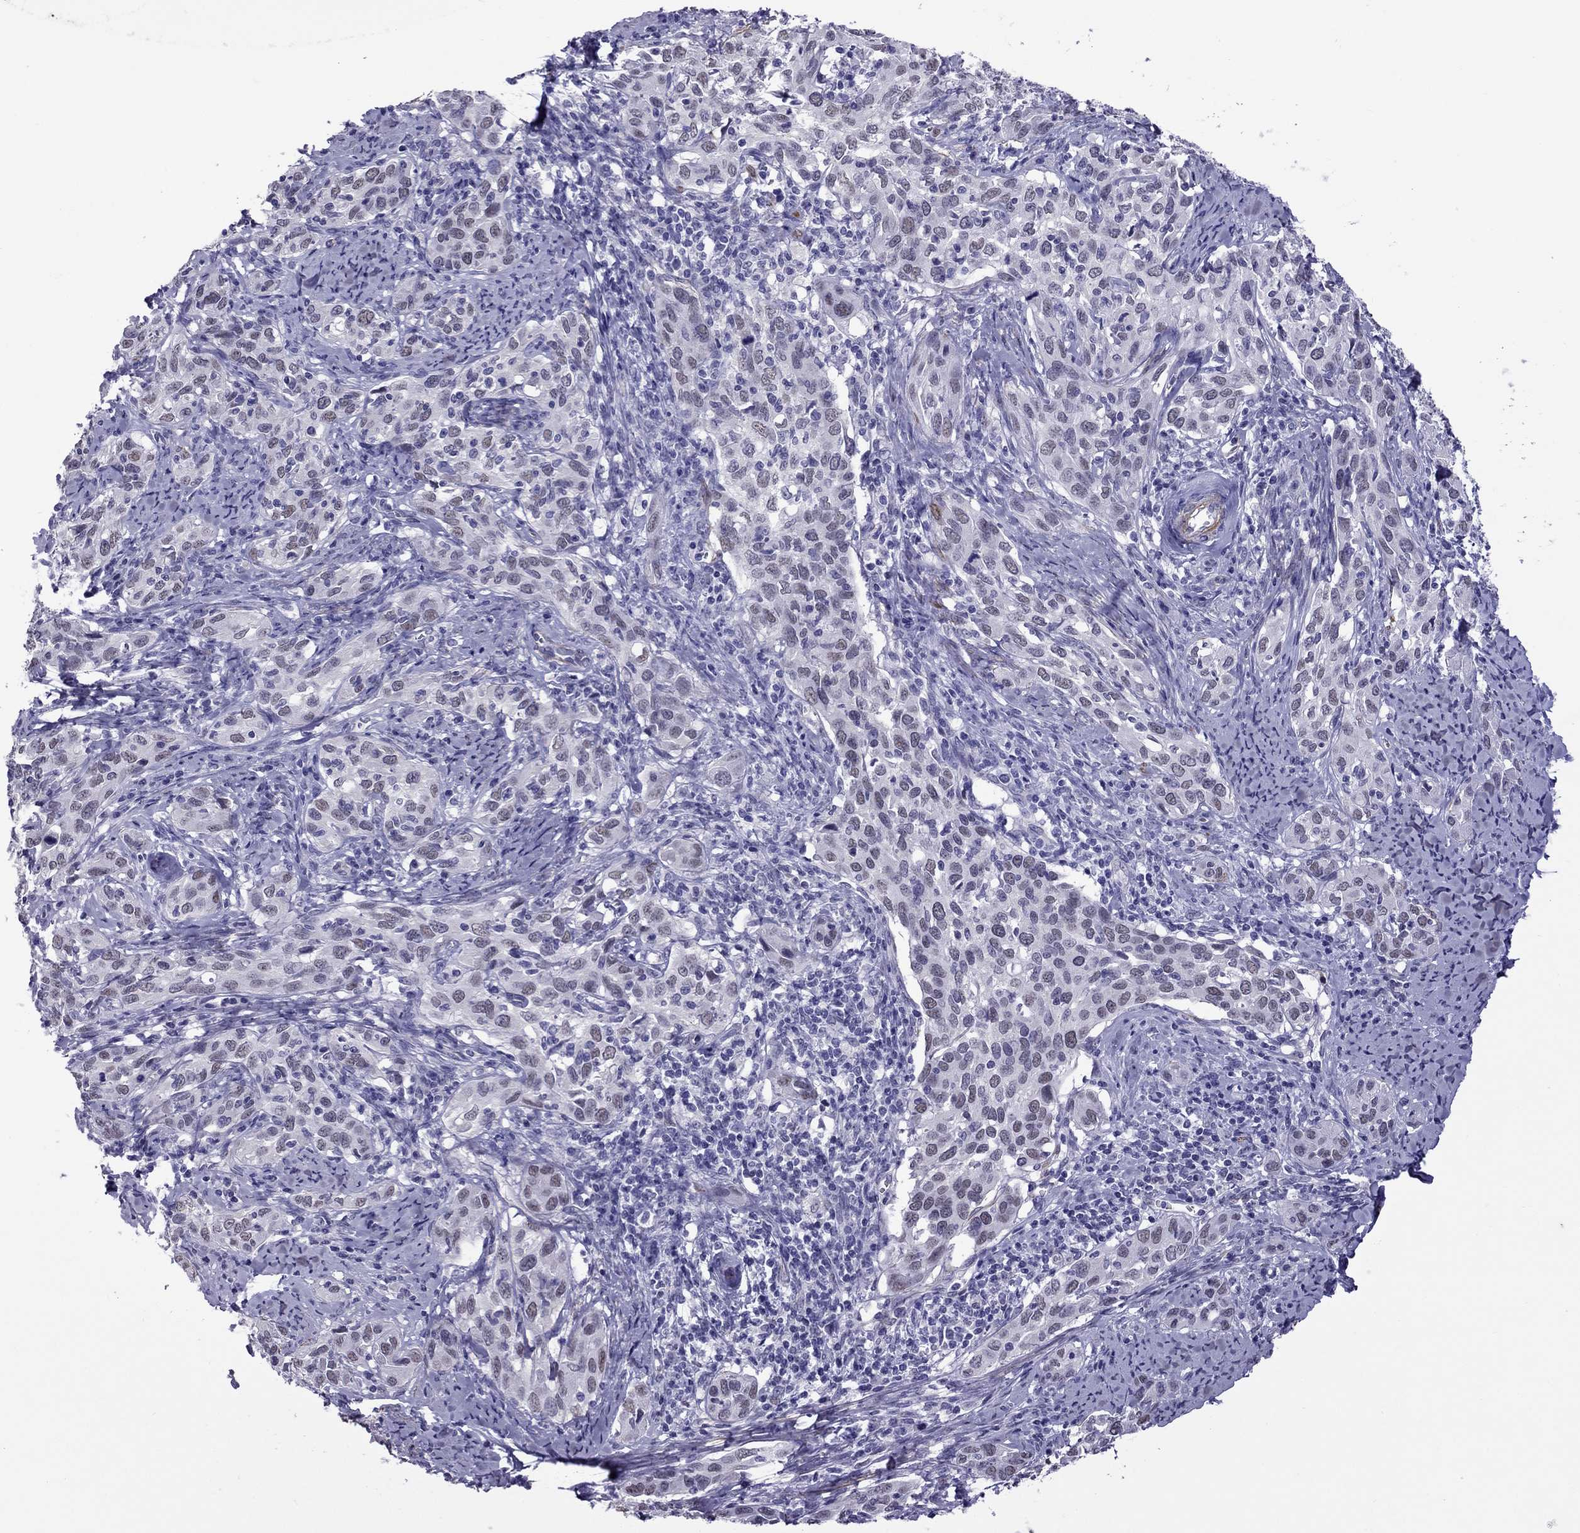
{"staining": {"intensity": "negative", "quantity": "none", "location": "none"}, "tissue": "cervical cancer", "cell_type": "Tumor cells", "image_type": "cancer", "snomed": [{"axis": "morphology", "description": "Squamous cell carcinoma, NOS"}, {"axis": "topography", "description": "Cervix"}], "caption": "A micrograph of squamous cell carcinoma (cervical) stained for a protein shows no brown staining in tumor cells.", "gene": "CHRNA5", "patient": {"sex": "female", "age": 51}}